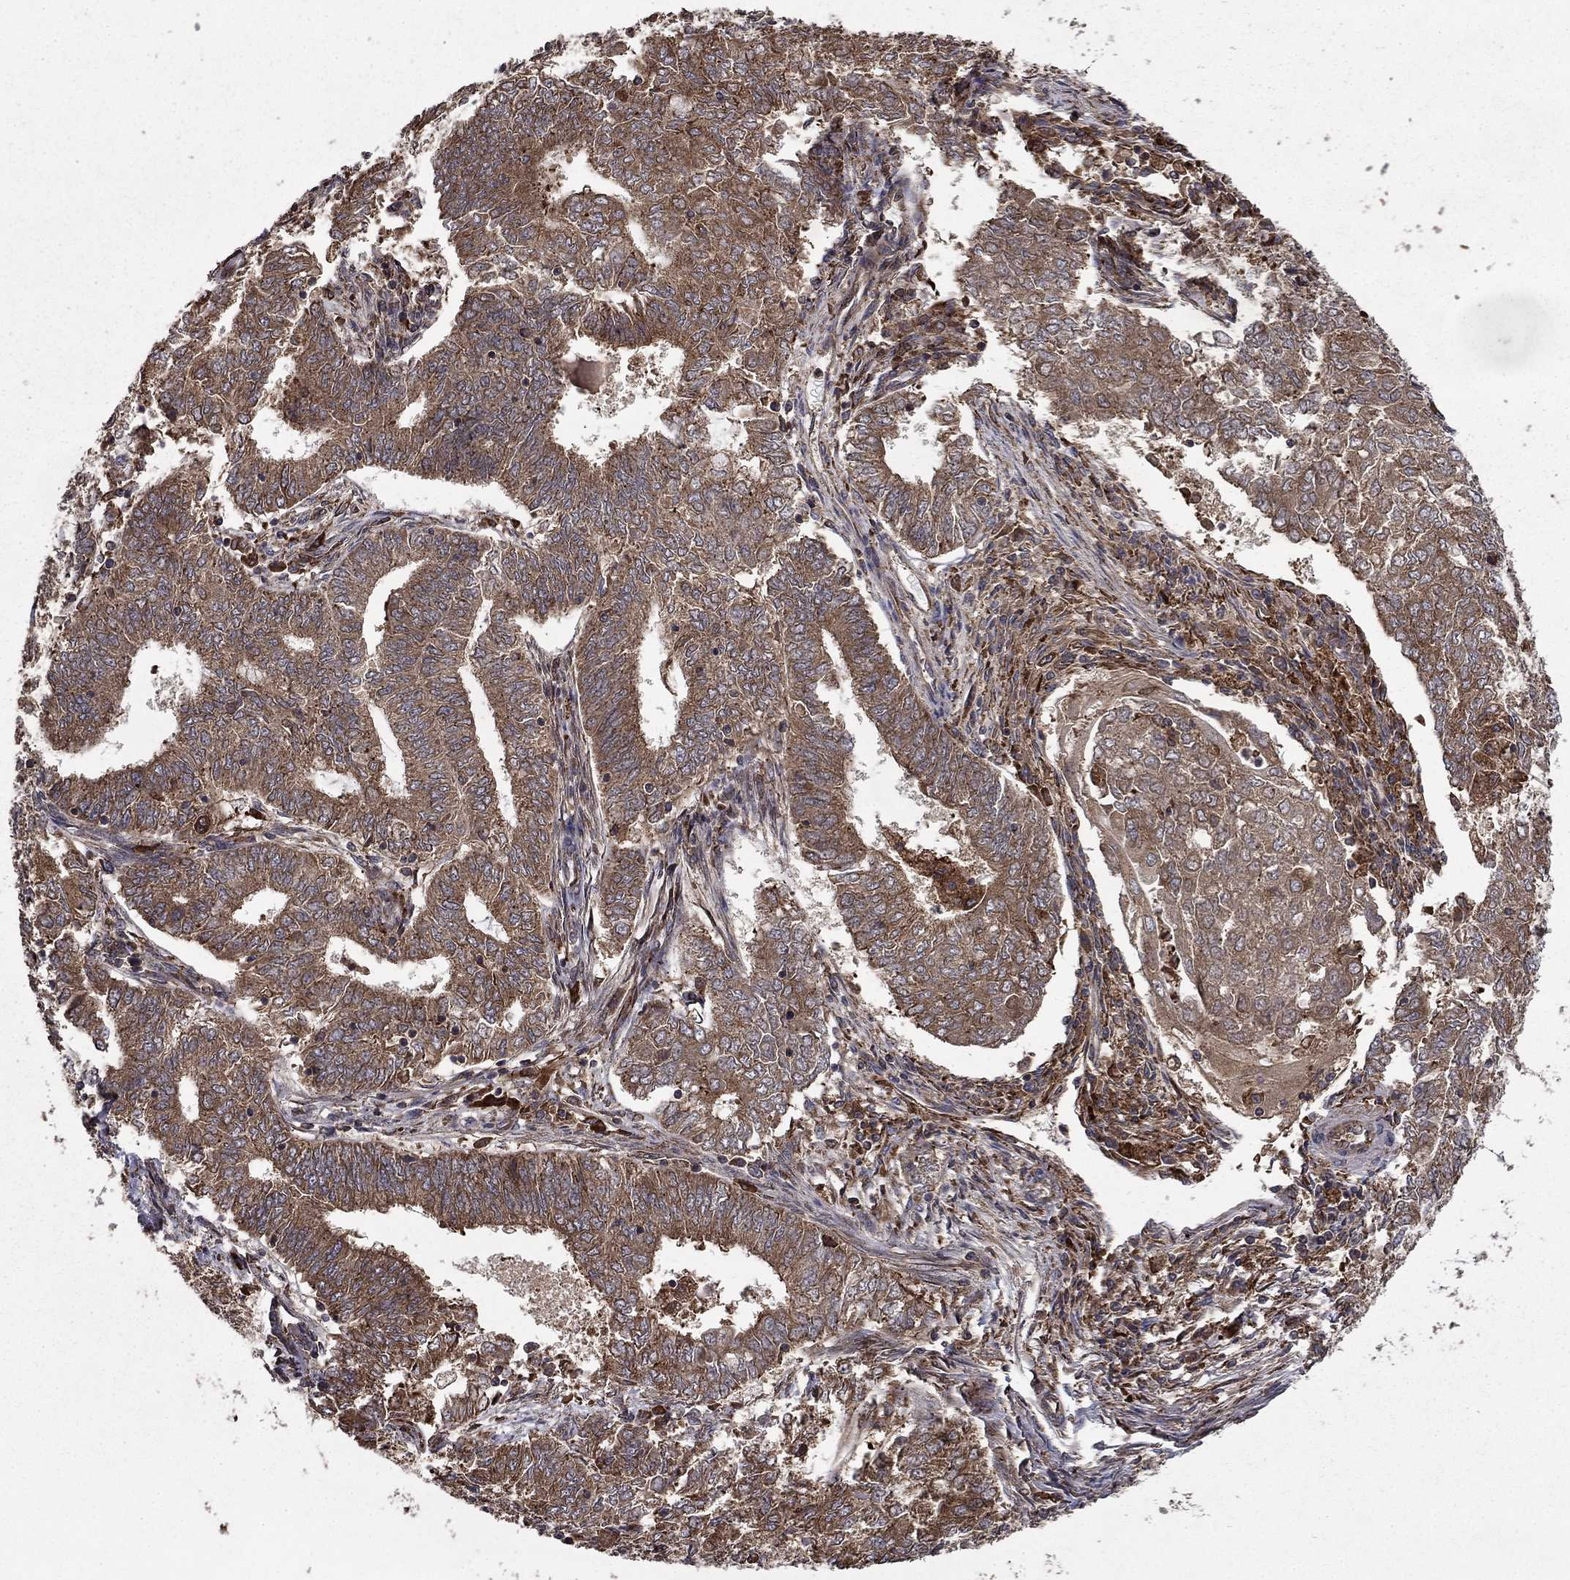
{"staining": {"intensity": "moderate", "quantity": ">75%", "location": "cytoplasmic/membranous"}, "tissue": "endometrial cancer", "cell_type": "Tumor cells", "image_type": "cancer", "snomed": [{"axis": "morphology", "description": "Adenocarcinoma, NOS"}, {"axis": "topography", "description": "Endometrium"}], "caption": "Moderate cytoplasmic/membranous expression for a protein is identified in approximately >75% of tumor cells of endometrial cancer (adenocarcinoma) using IHC.", "gene": "BABAM2", "patient": {"sex": "female", "age": 62}}